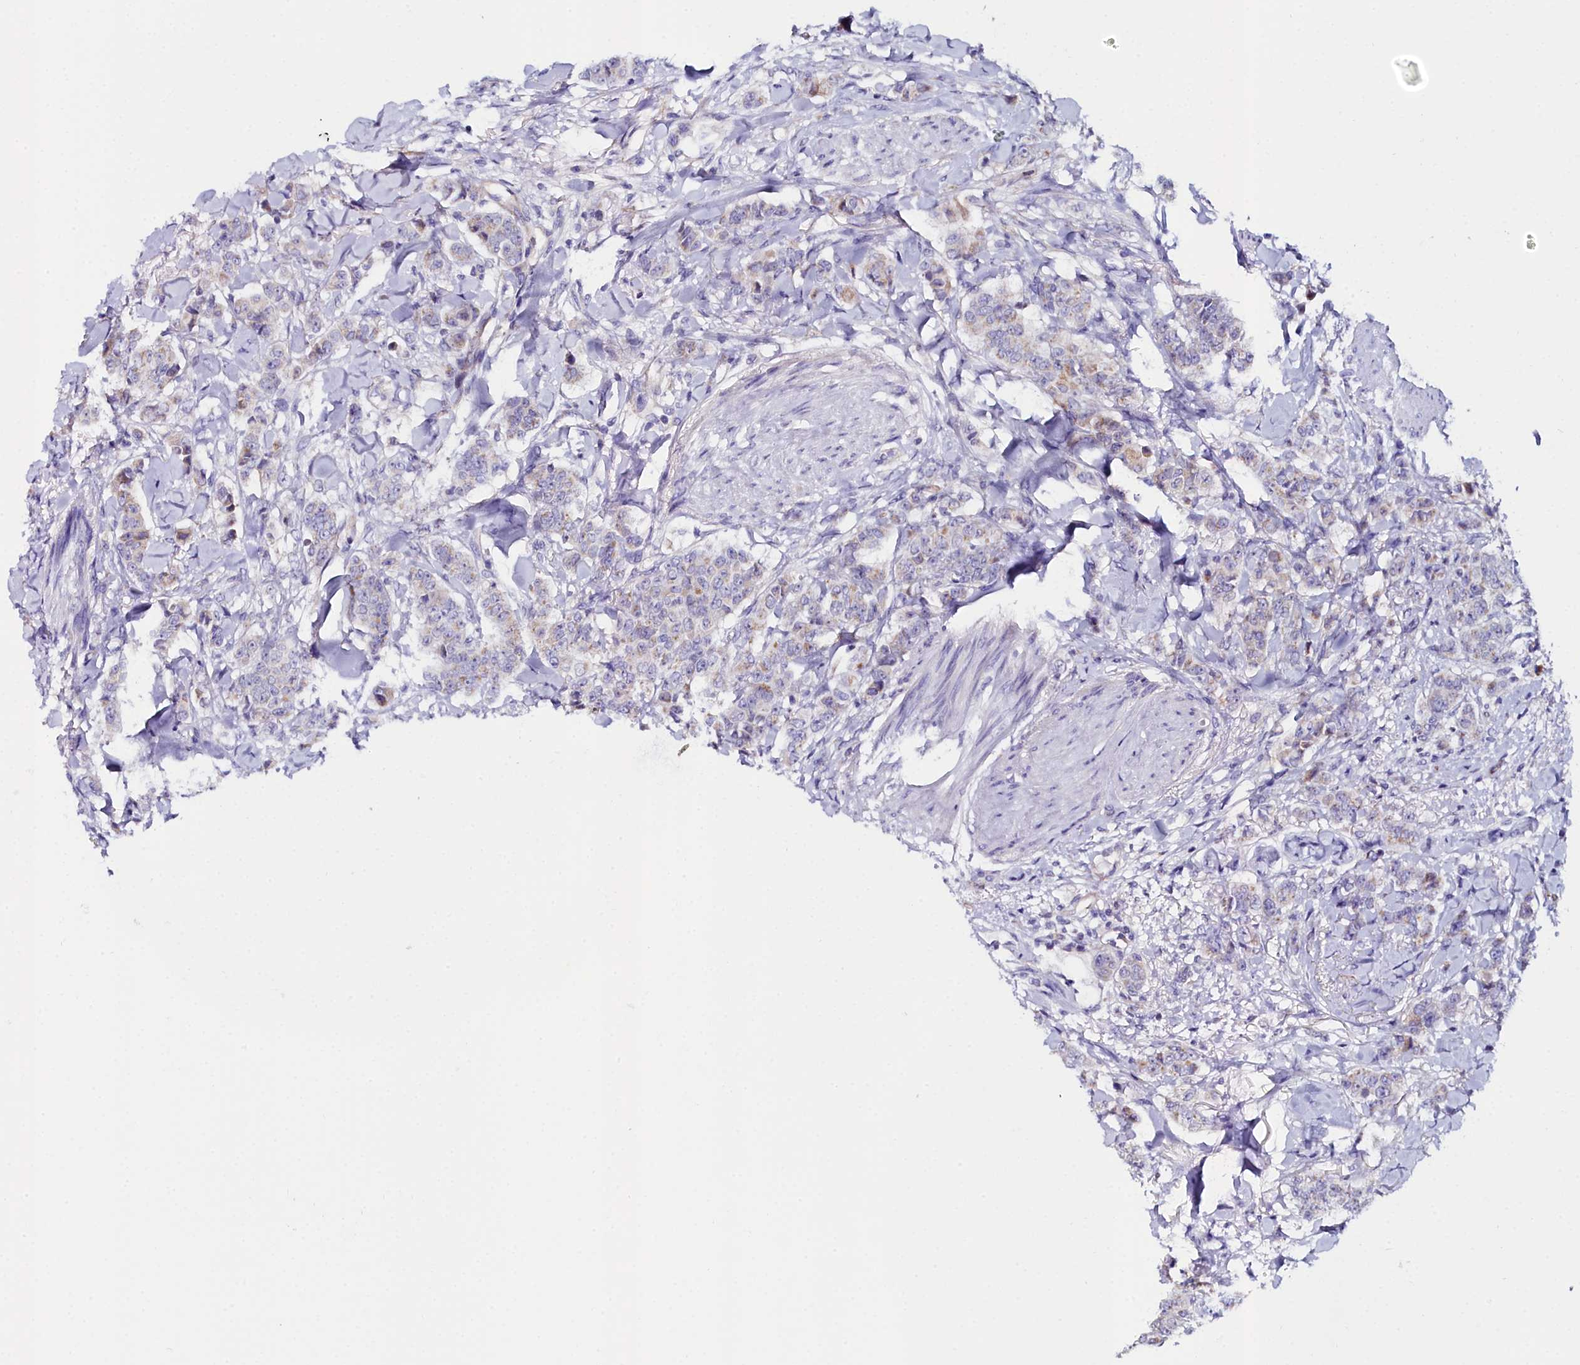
{"staining": {"intensity": "weak", "quantity": "<25%", "location": "cytoplasmic/membranous"}, "tissue": "breast cancer", "cell_type": "Tumor cells", "image_type": "cancer", "snomed": [{"axis": "morphology", "description": "Duct carcinoma"}, {"axis": "topography", "description": "Breast"}], "caption": "Photomicrograph shows no protein expression in tumor cells of breast cancer tissue.", "gene": "SLC49A3", "patient": {"sex": "female", "age": 40}}